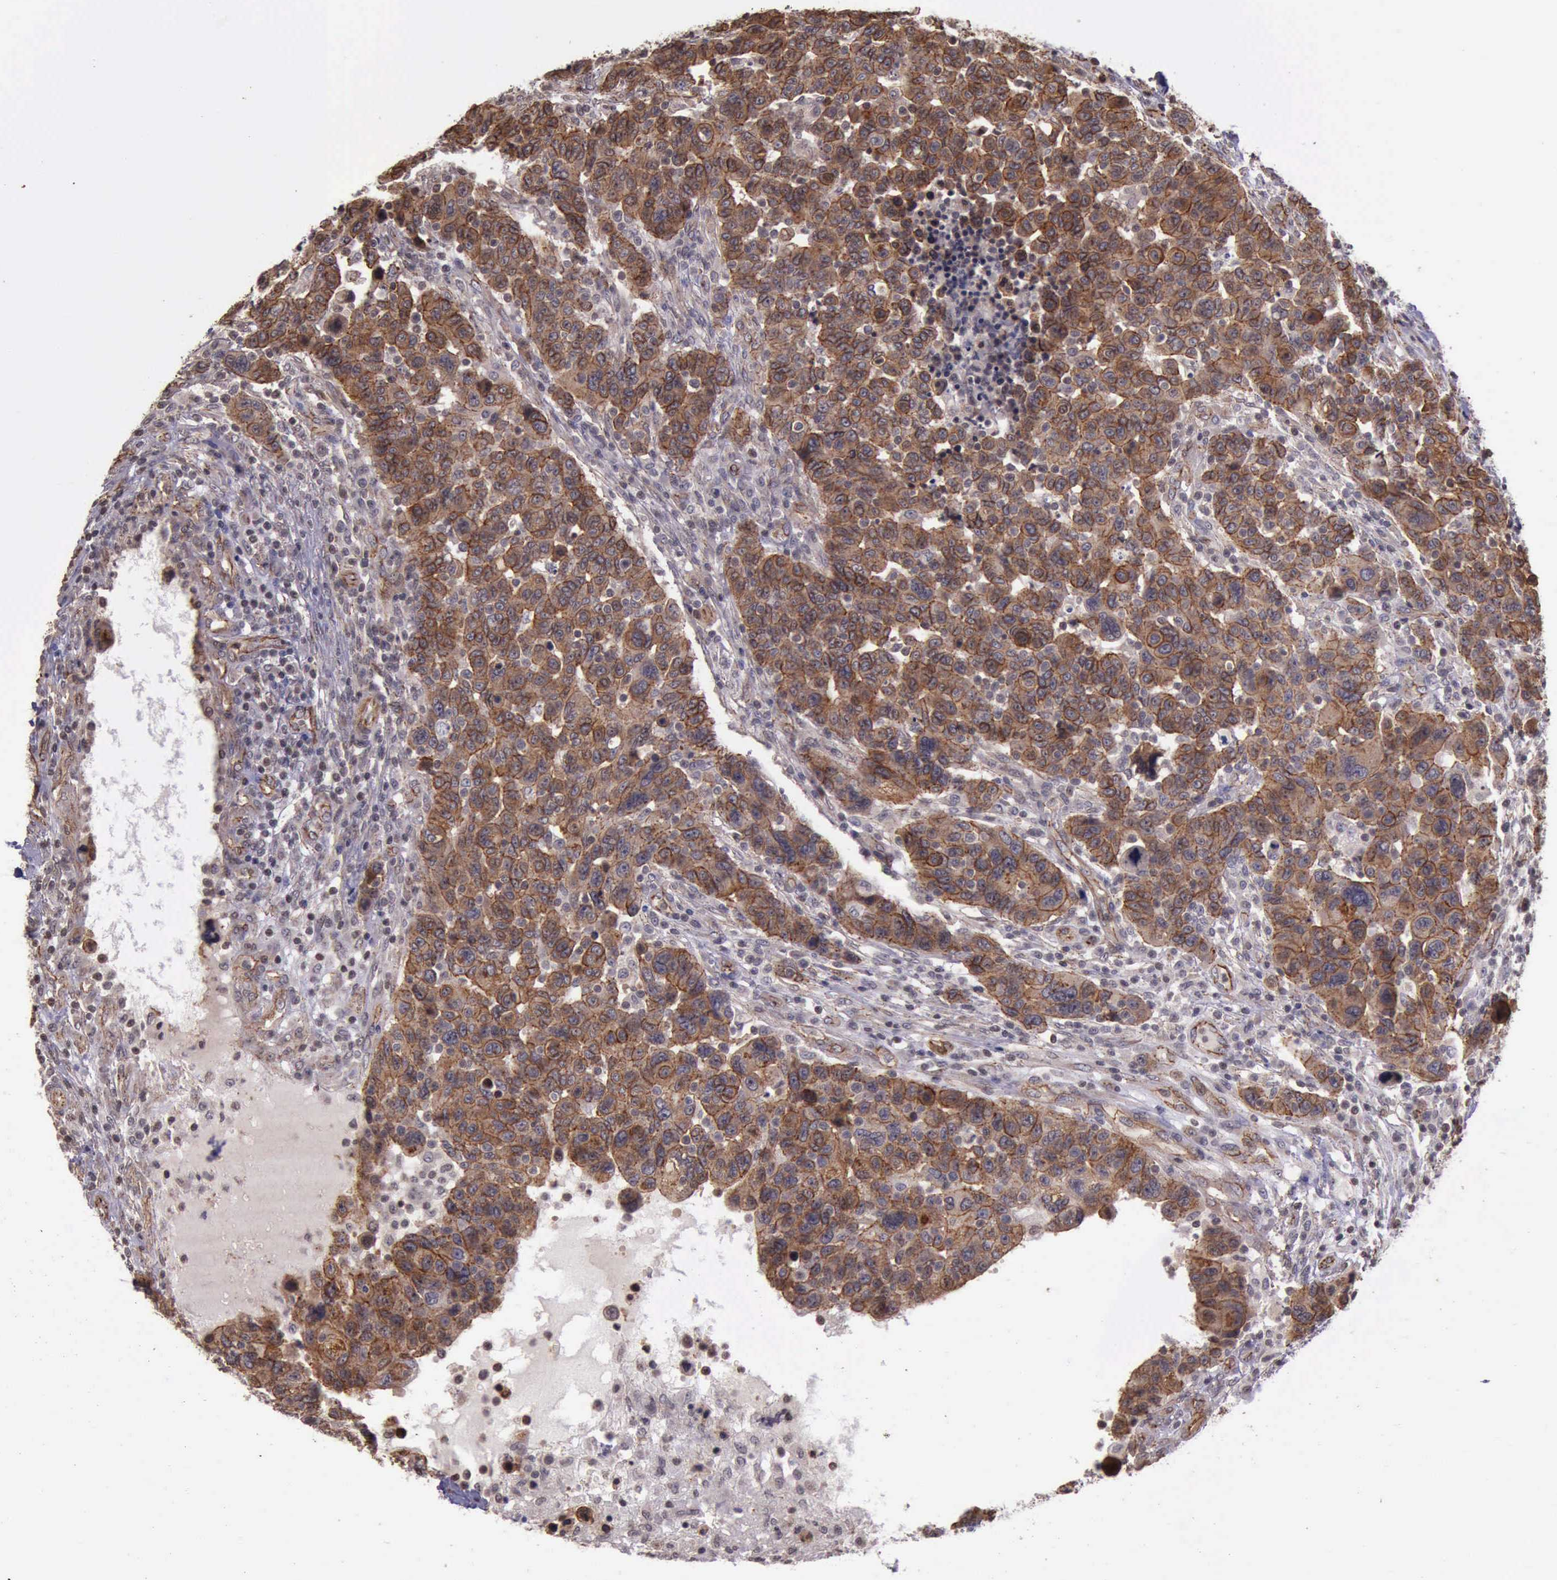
{"staining": {"intensity": "strong", "quantity": ">75%", "location": "cytoplasmic/membranous"}, "tissue": "breast cancer", "cell_type": "Tumor cells", "image_type": "cancer", "snomed": [{"axis": "morphology", "description": "Duct carcinoma"}, {"axis": "topography", "description": "Breast"}], "caption": "Immunohistochemistry (IHC) micrograph of neoplastic tissue: intraductal carcinoma (breast) stained using IHC demonstrates high levels of strong protein expression localized specifically in the cytoplasmic/membranous of tumor cells, appearing as a cytoplasmic/membranous brown color.", "gene": "CTNNB1", "patient": {"sex": "female", "age": 37}}